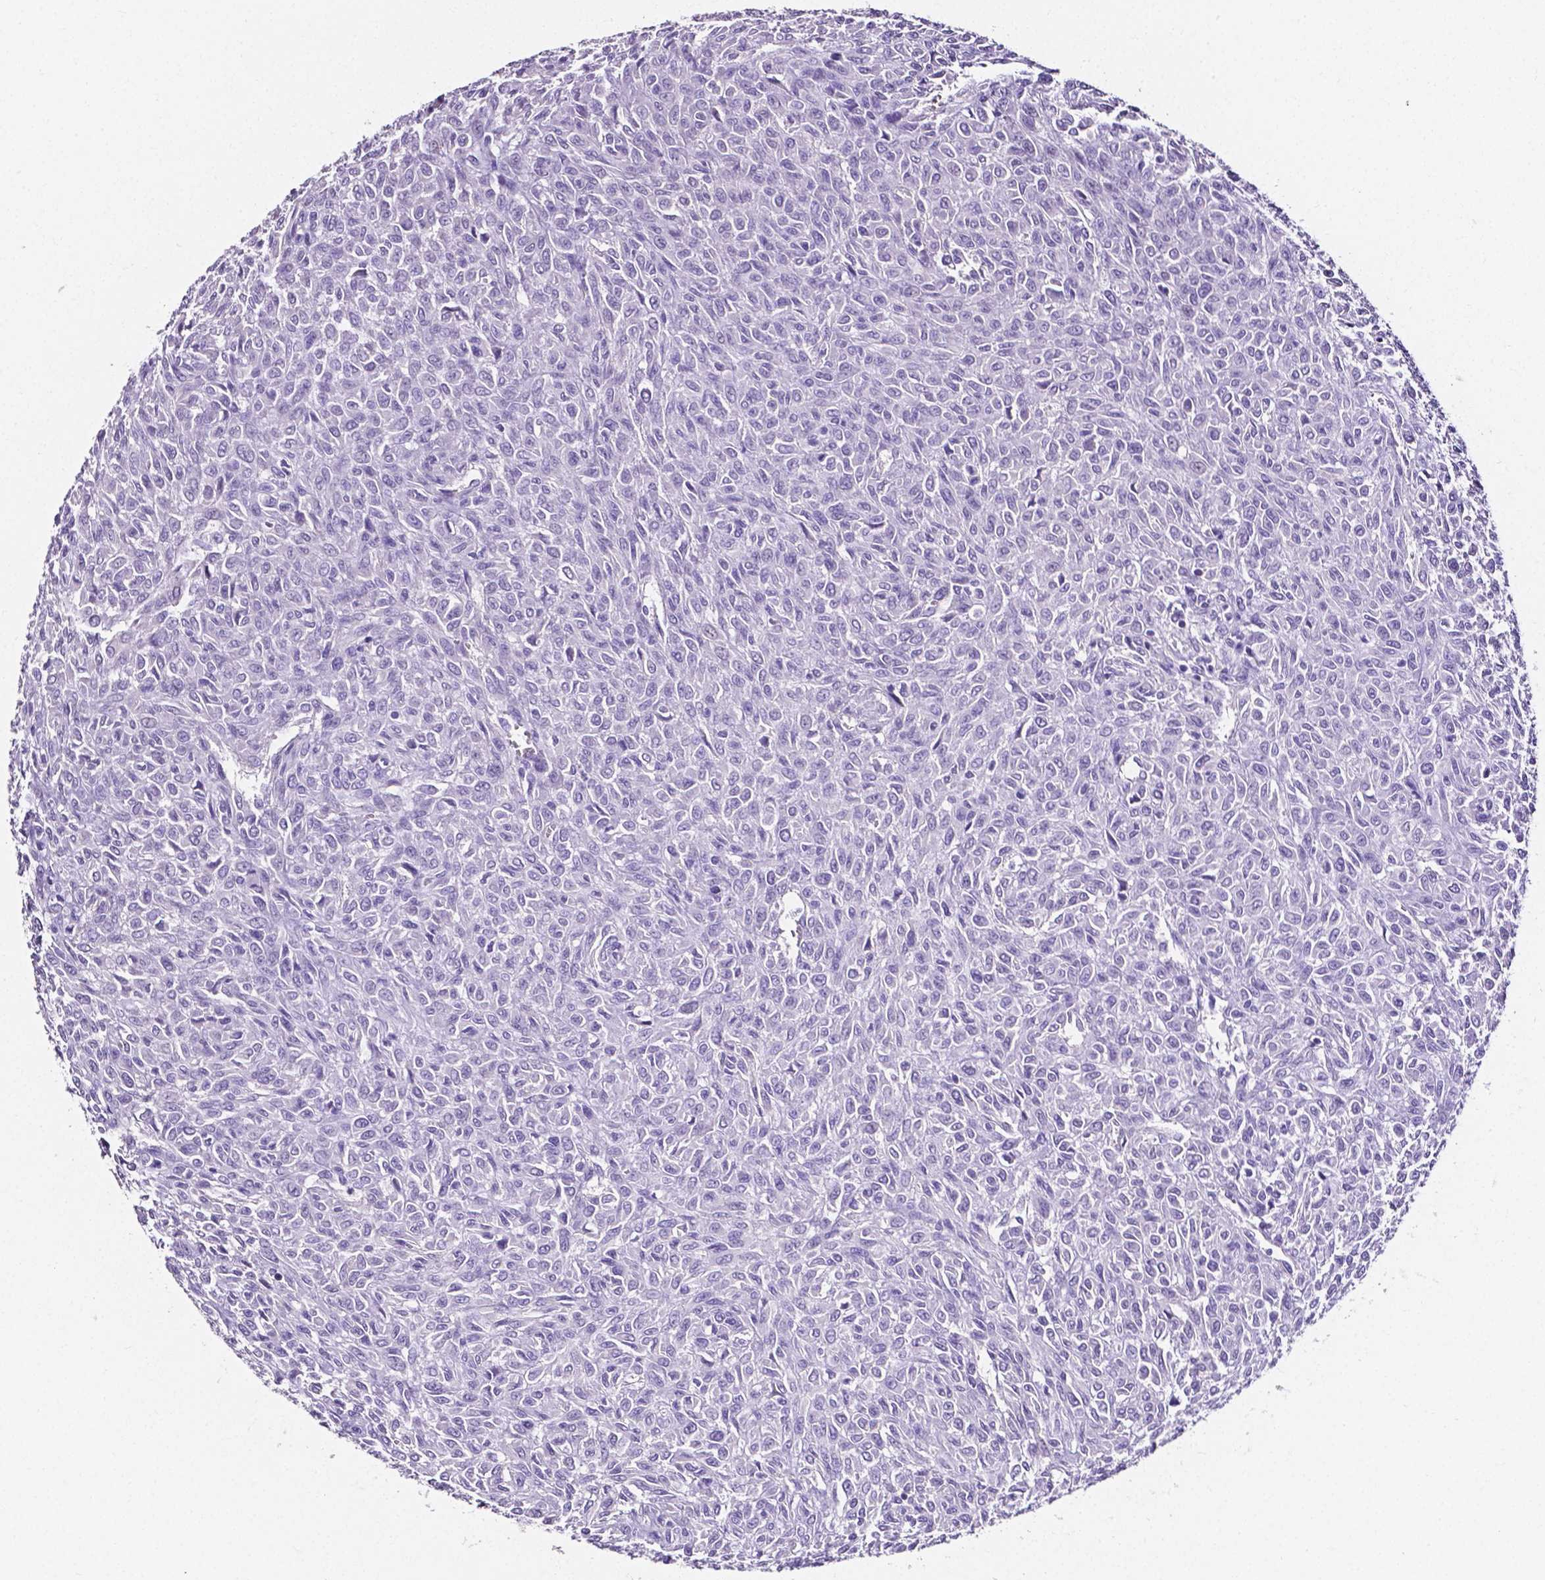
{"staining": {"intensity": "negative", "quantity": "none", "location": "none"}, "tissue": "renal cancer", "cell_type": "Tumor cells", "image_type": "cancer", "snomed": [{"axis": "morphology", "description": "Adenocarcinoma, NOS"}, {"axis": "topography", "description": "Kidney"}], "caption": "Micrograph shows no protein positivity in tumor cells of renal cancer tissue.", "gene": "SLC22A2", "patient": {"sex": "male", "age": 58}}